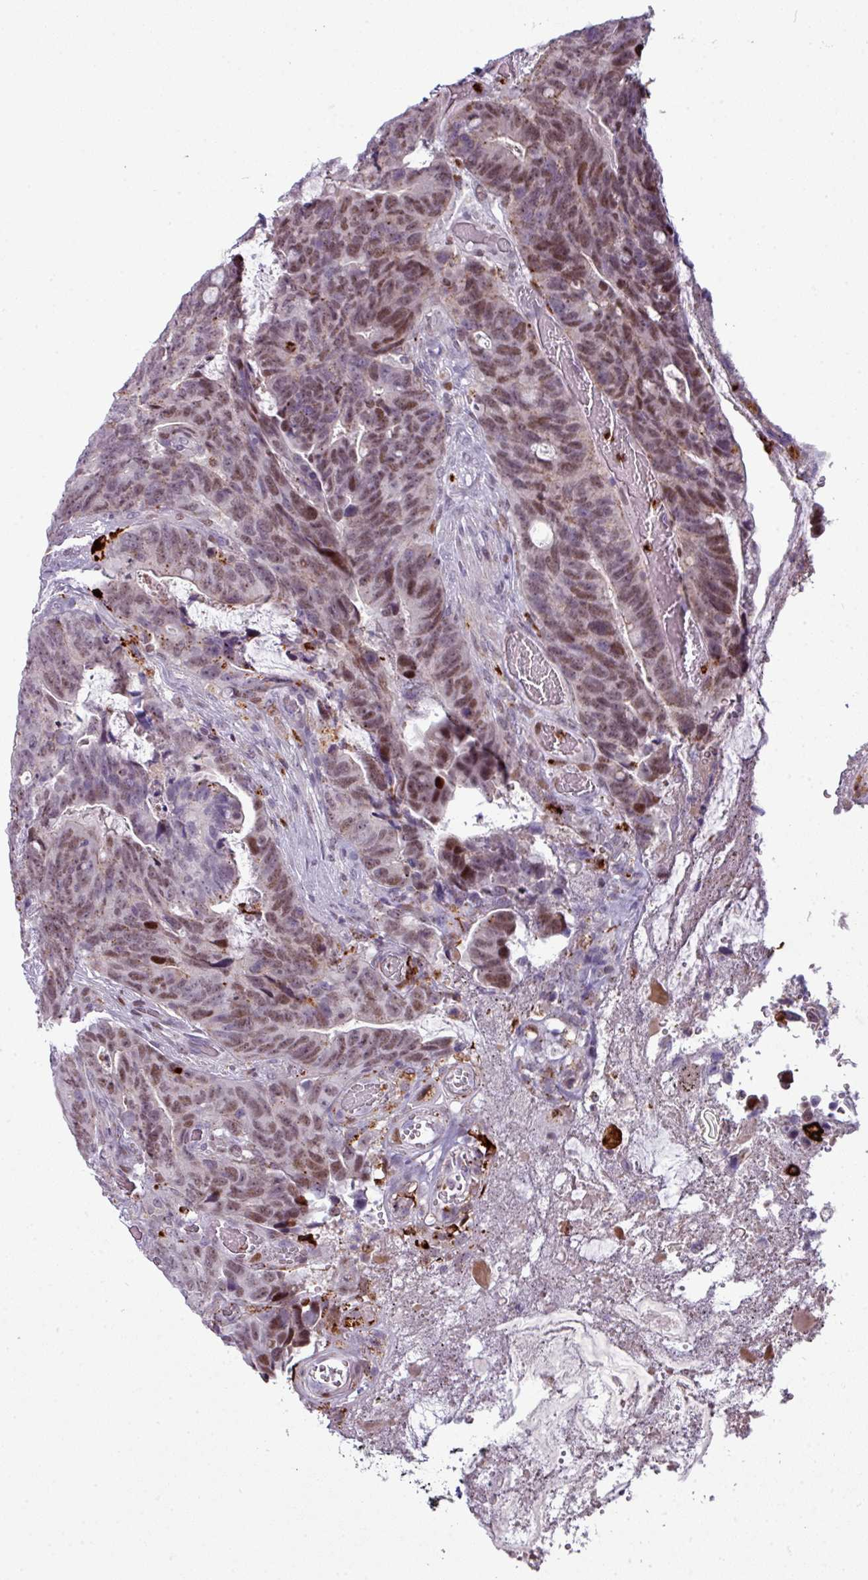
{"staining": {"intensity": "weak", "quantity": "25%-75%", "location": "nuclear"}, "tissue": "colorectal cancer", "cell_type": "Tumor cells", "image_type": "cancer", "snomed": [{"axis": "morphology", "description": "Adenocarcinoma, NOS"}, {"axis": "topography", "description": "Colon"}], "caption": "A photomicrograph of human colorectal adenocarcinoma stained for a protein displays weak nuclear brown staining in tumor cells.", "gene": "TMEFF1", "patient": {"sex": "female", "age": 82}}